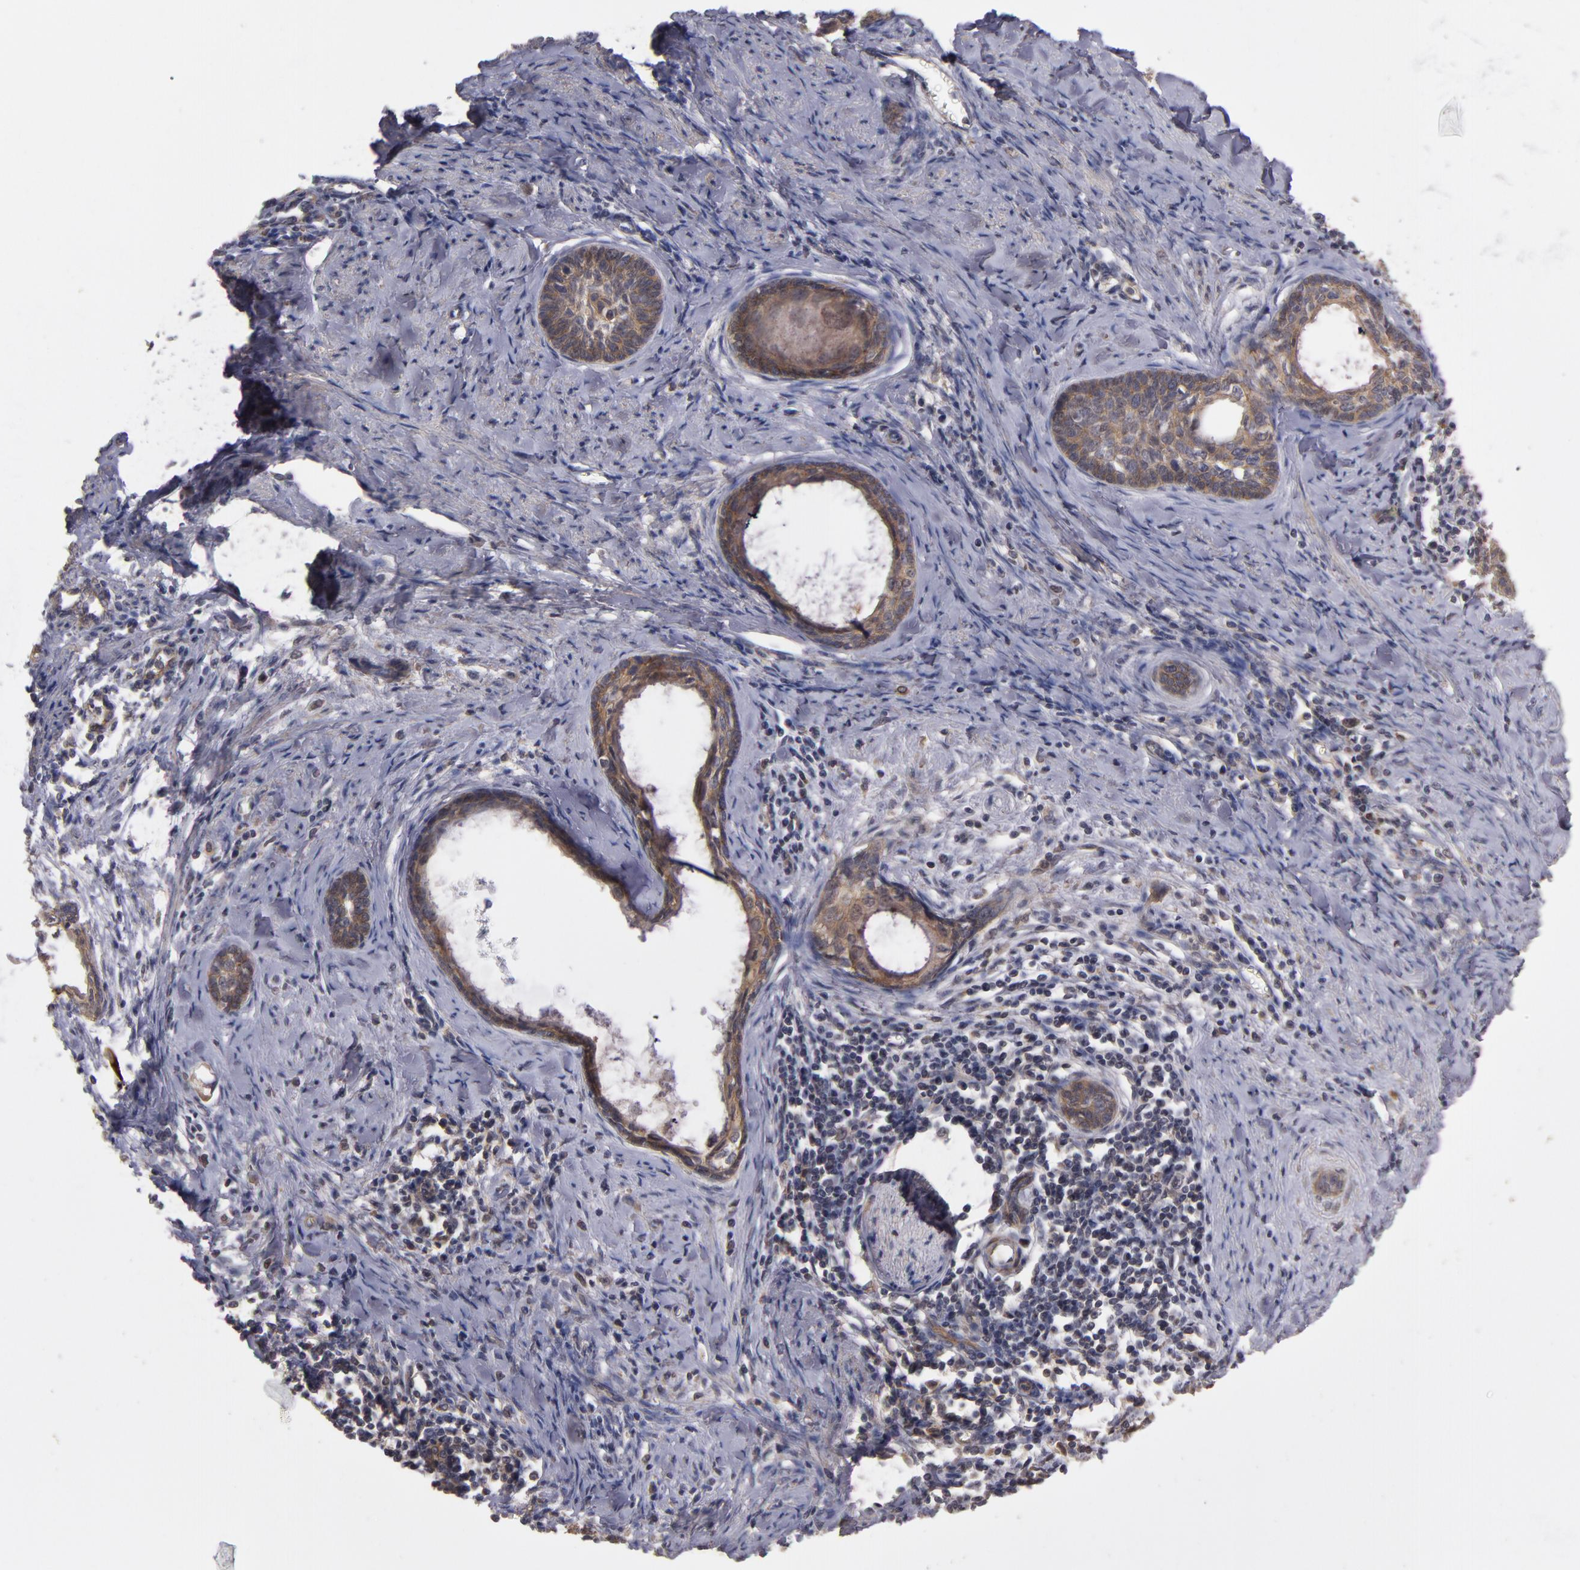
{"staining": {"intensity": "moderate", "quantity": ">75%", "location": "cytoplasmic/membranous"}, "tissue": "cervical cancer", "cell_type": "Tumor cells", "image_type": "cancer", "snomed": [{"axis": "morphology", "description": "Squamous cell carcinoma, NOS"}, {"axis": "topography", "description": "Cervix"}], "caption": "IHC staining of cervical squamous cell carcinoma, which exhibits medium levels of moderate cytoplasmic/membranous positivity in approximately >75% of tumor cells indicating moderate cytoplasmic/membranous protein expression. The staining was performed using DAB (brown) for protein detection and nuclei were counterstained in hematoxylin (blue).", "gene": "CTSO", "patient": {"sex": "female", "age": 33}}